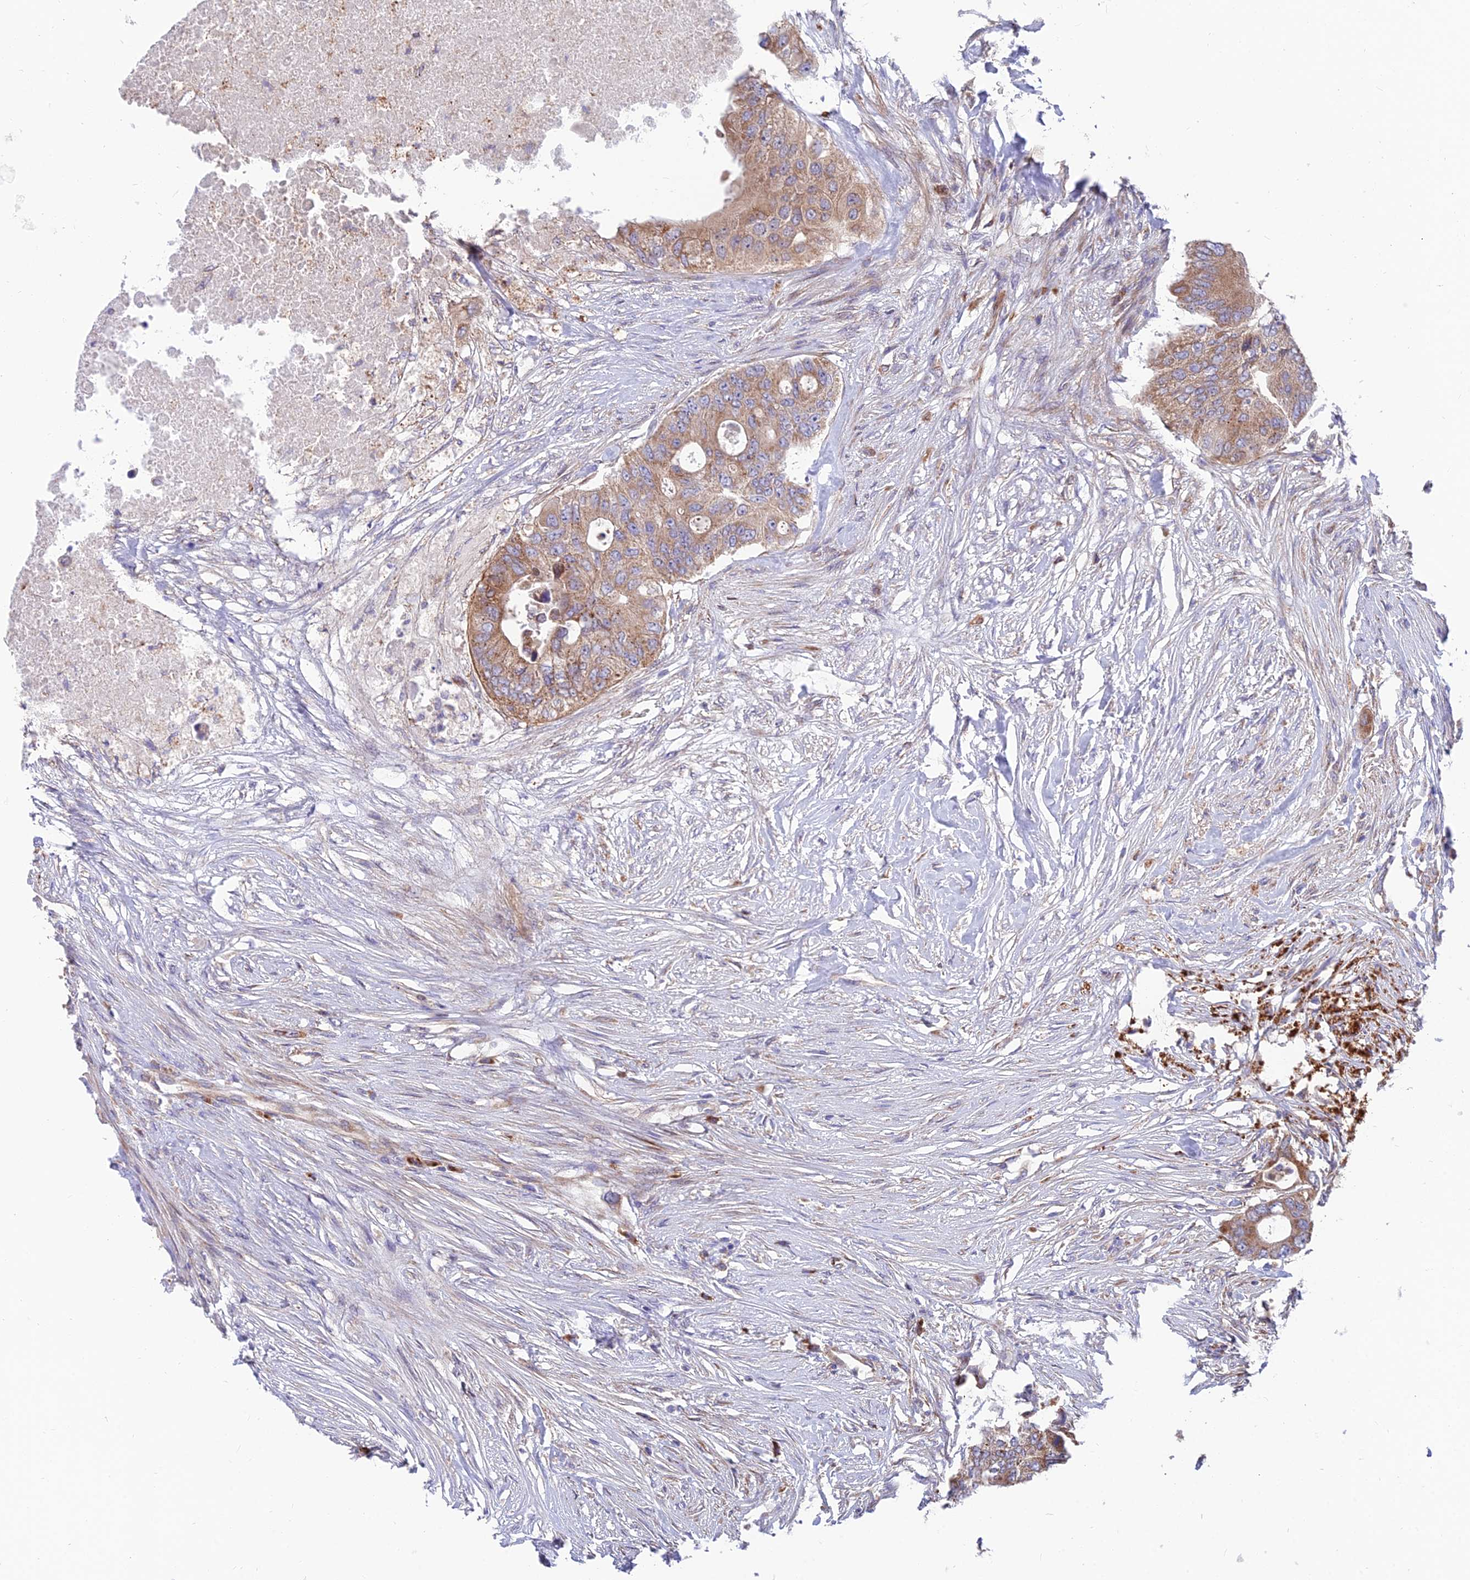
{"staining": {"intensity": "moderate", "quantity": ">75%", "location": "cytoplasmic/membranous"}, "tissue": "colorectal cancer", "cell_type": "Tumor cells", "image_type": "cancer", "snomed": [{"axis": "morphology", "description": "Adenocarcinoma, NOS"}, {"axis": "topography", "description": "Colon"}], "caption": "About >75% of tumor cells in human adenocarcinoma (colorectal) display moderate cytoplasmic/membranous protein positivity as visualized by brown immunohistochemical staining.", "gene": "TBC1D20", "patient": {"sex": "male", "age": 71}}